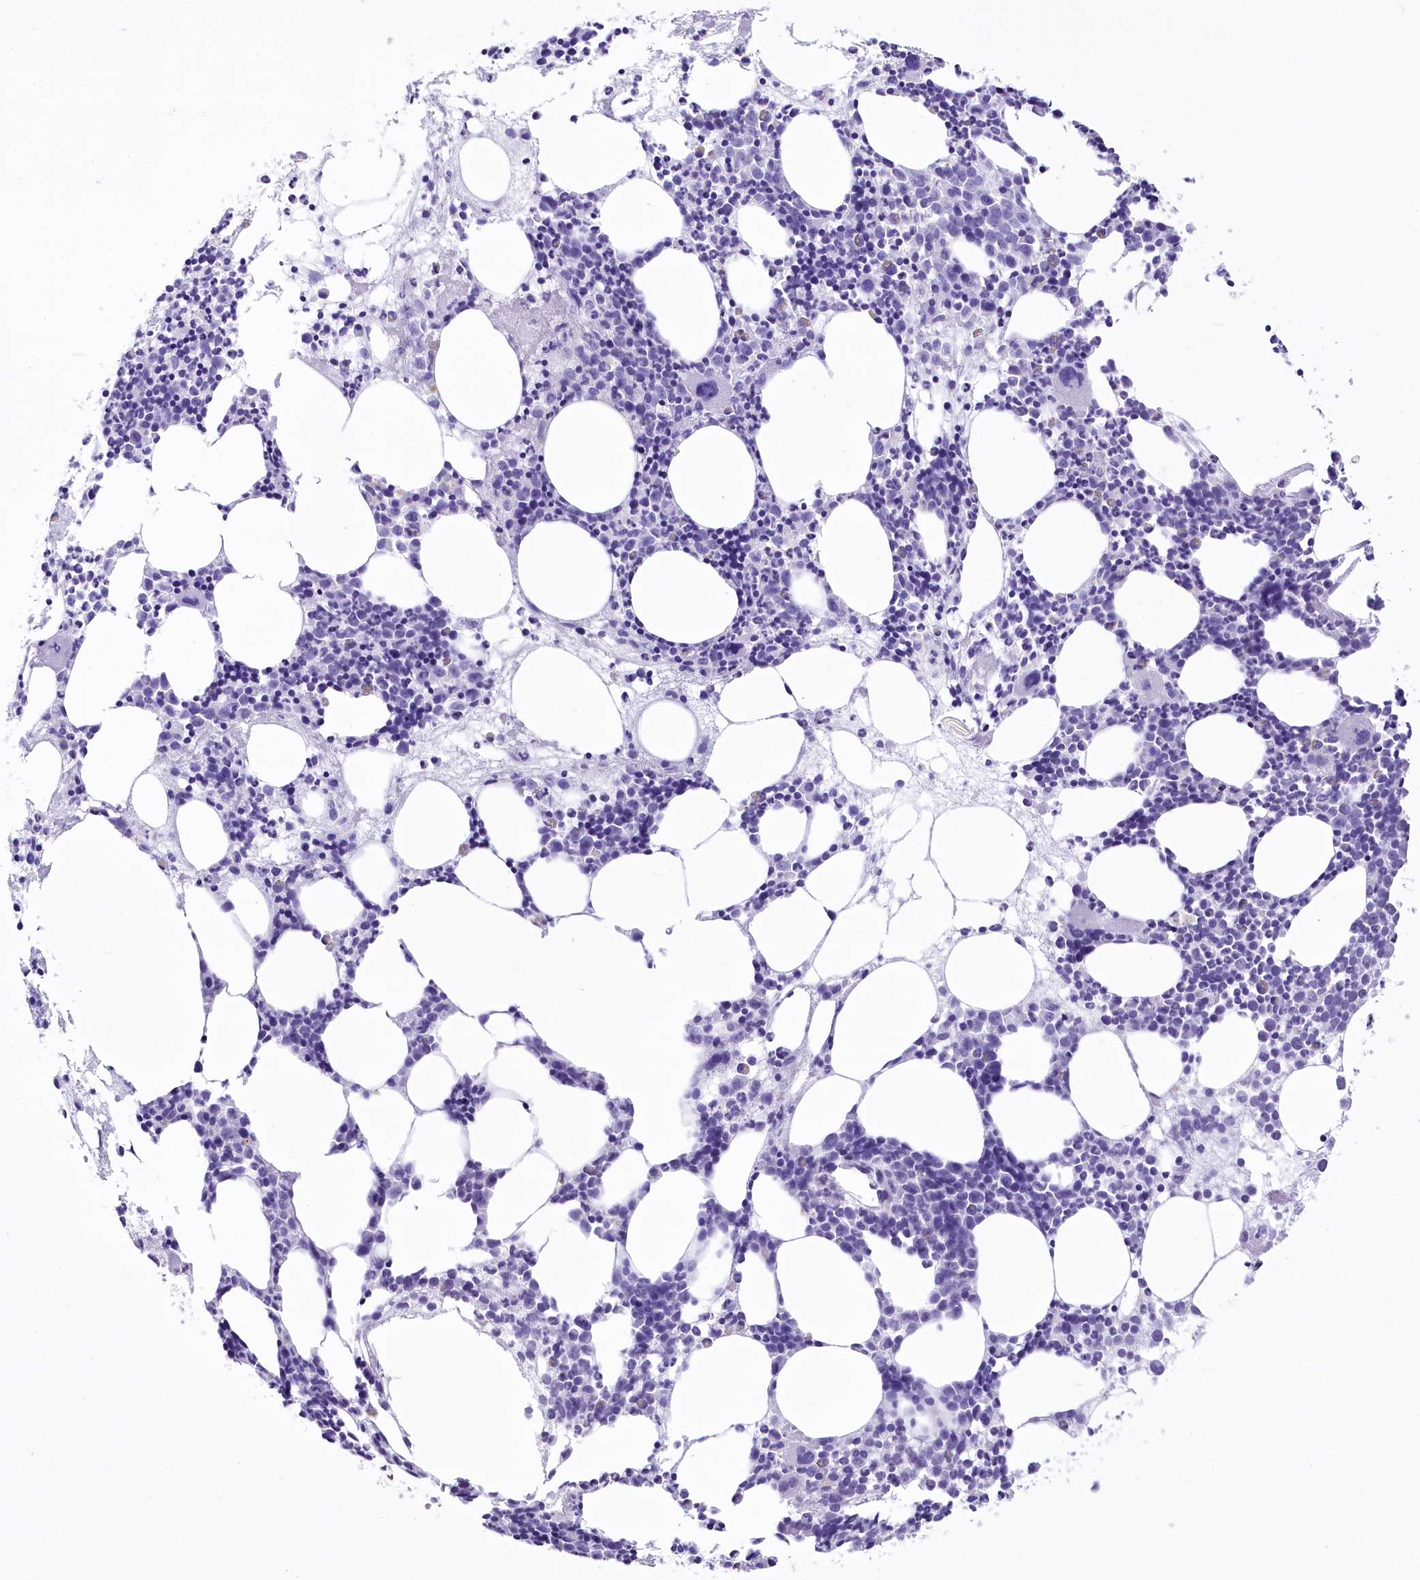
{"staining": {"intensity": "negative", "quantity": "none", "location": "none"}, "tissue": "bone marrow", "cell_type": "Hematopoietic cells", "image_type": "normal", "snomed": [{"axis": "morphology", "description": "Normal tissue, NOS"}, {"axis": "topography", "description": "Bone marrow"}], "caption": "DAB immunohistochemical staining of benign human bone marrow demonstrates no significant staining in hematopoietic cells. (Brightfield microscopy of DAB (3,3'-diaminobenzidine) immunohistochemistry (IHC) at high magnification).", "gene": "PBLD", "patient": {"sex": "female", "age": 89}}